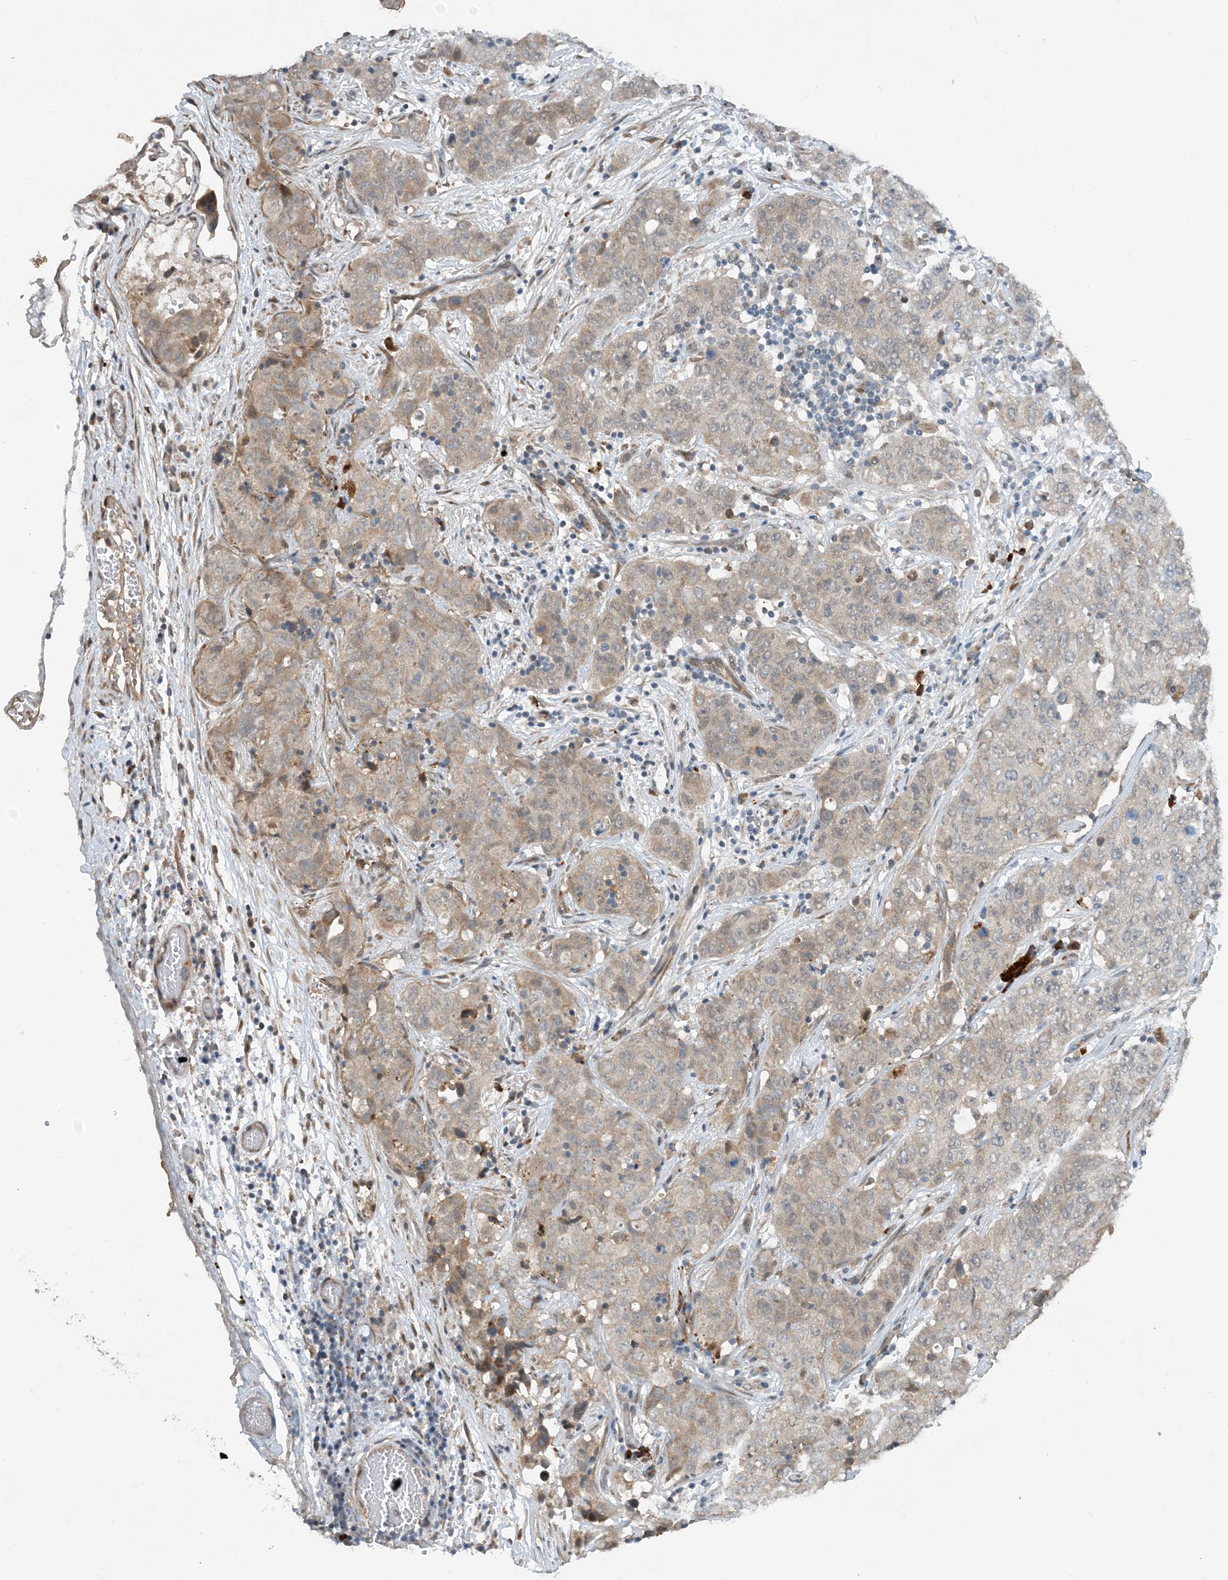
{"staining": {"intensity": "moderate", "quantity": "<25%", "location": "cytoplasmic/membranous"}, "tissue": "stomach cancer", "cell_type": "Tumor cells", "image_type": "cancer", "snomed": [{"axis": "morphology", "description": "Normal tissue, NOS"}, {"axis": "morphology", "description": "Adenocarcinoma, NOS"}, {"axis": "topography", "description": "Lymph node"}, {"axis": "topography", "description": "Stomach"}], "caption": "Immunohistochemical staining of stomach cancer exhibits low levels of moderate cytoplasmic/membranous protein positivity in approximately <25% of tumor cells.", "gene": "PHOSPHO2", "patient": {"sex": "male", "age": 48}}